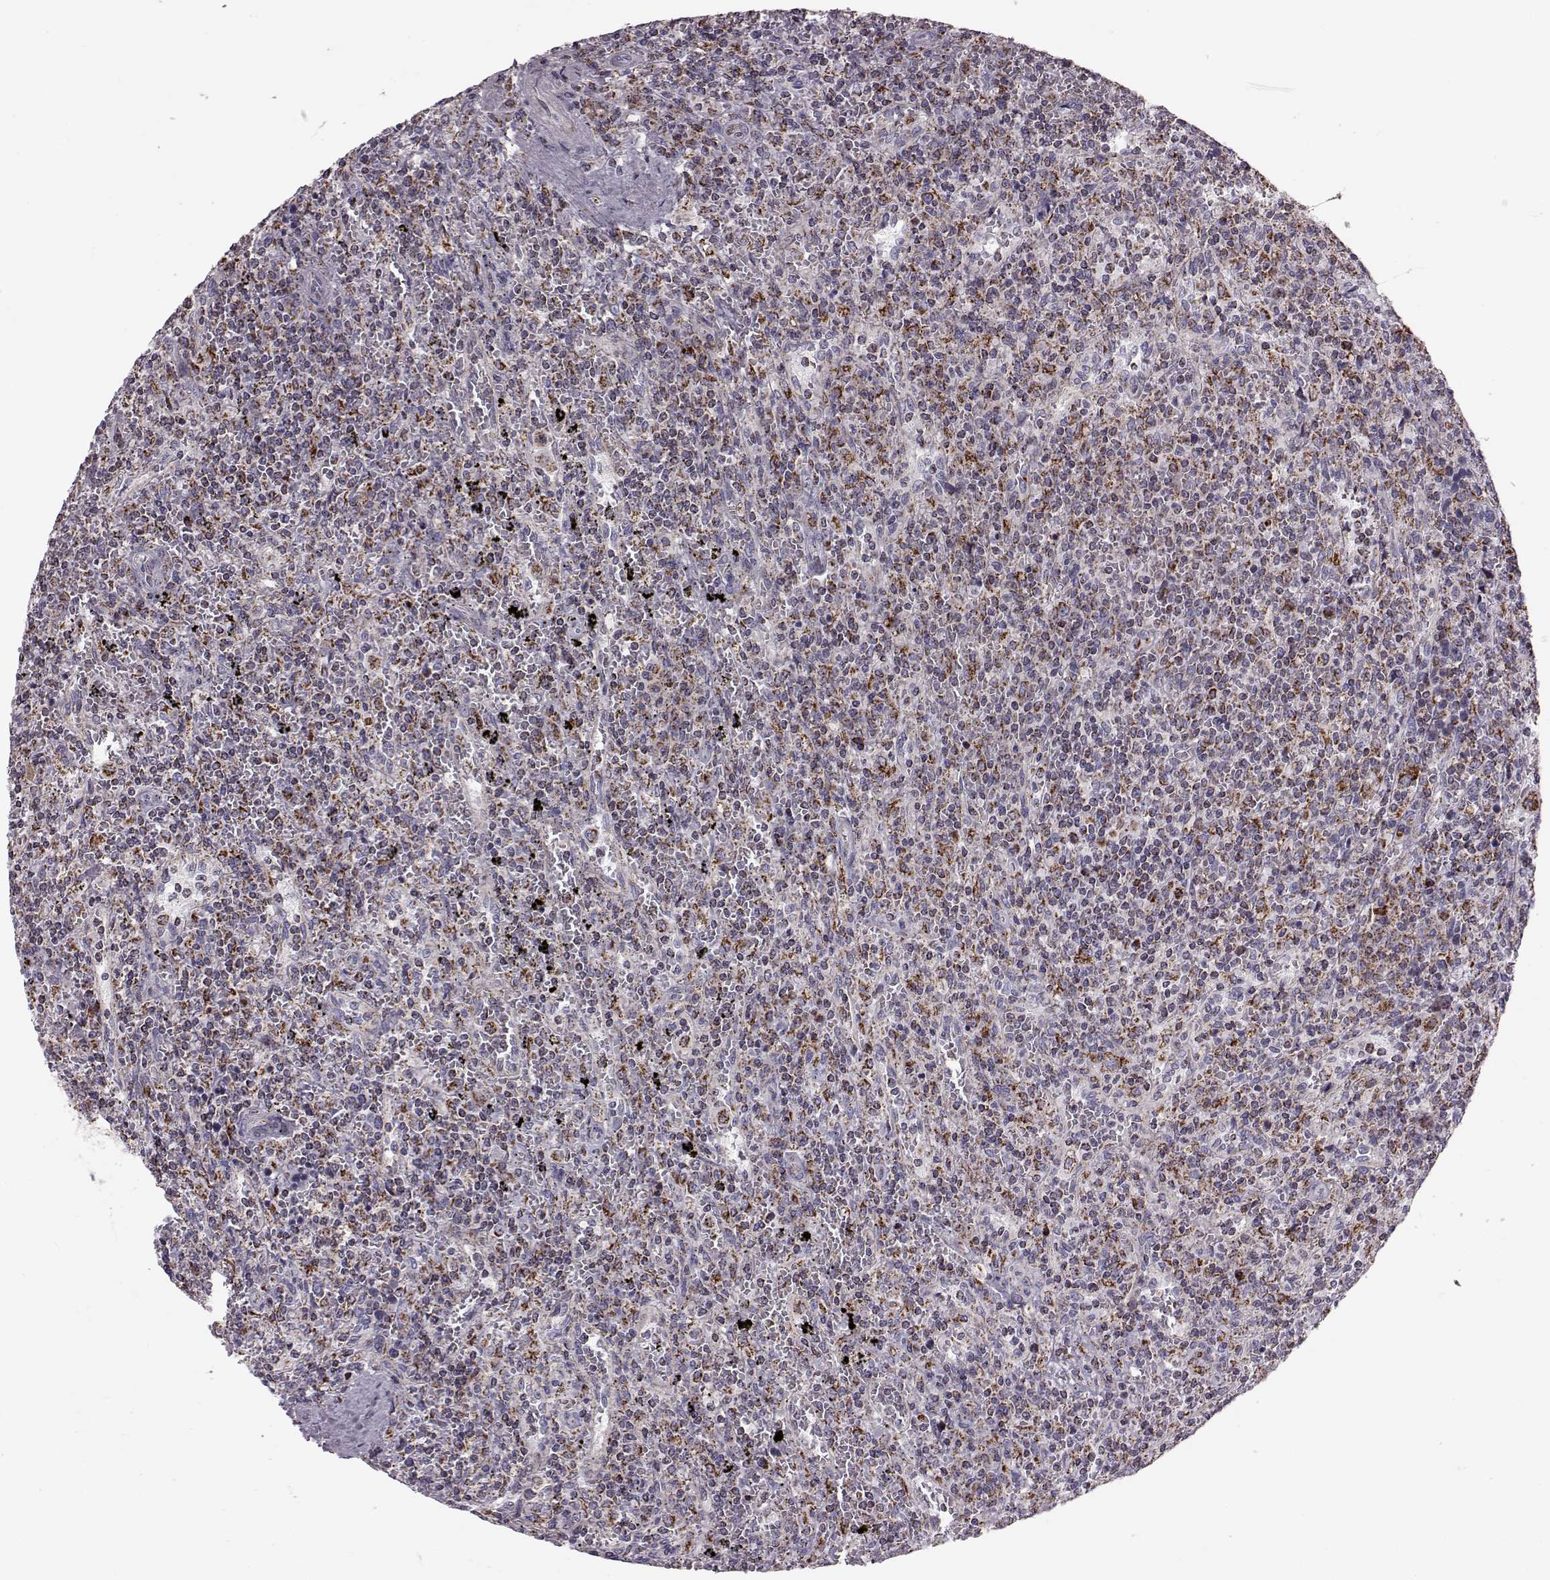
{"staining": {"intensity": "moderate", "quantity": ">75%", "location": "cytoplasmic/membranous"}, "tissue": "lymphoma", "cell_type": "Tumor cells", "image_type": "cancer", "snomed": [{"axis": "morphology", "description": "Malignant lymphoma, non-Hodgkin's type, Low grade"}, {"axis": "topography", "description": "Spleen"}], "caption": "Human malignant lymphoma, non-Hodgkin's type (low-grade) stained with a brown dye reveals moderate cytoplasmic/membranous positive staining in about >75% of tumor cells.", "gene": "ATP5MF", "patient": {"sex": "male", "age": 62}}